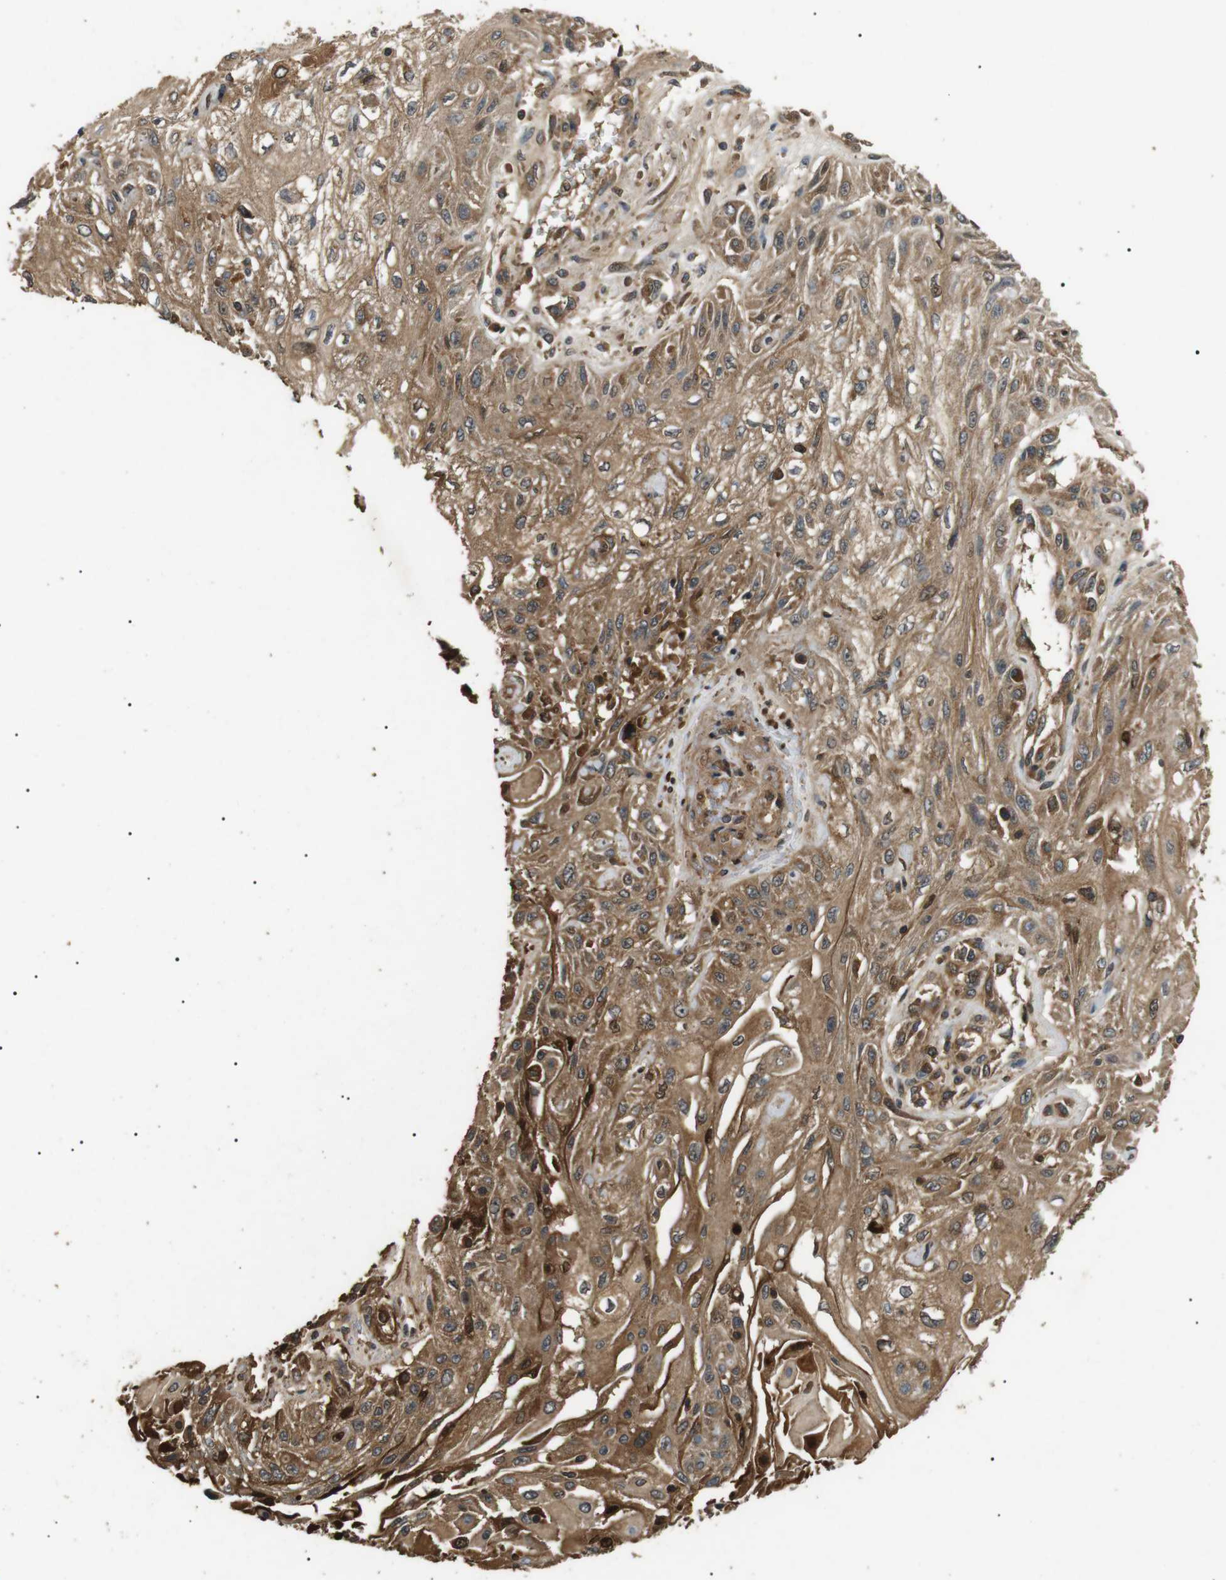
{"staining": {"intensity": "moderate", "quantity": ">75%", "location": "cytoplasmic/membranous"}, "tissue": "skin cancer", "cell_type": "Tumor cells", "image_type": "cancer", "snomed": [{"axis": "morphology", "description": "Squamous cell carcinoma, NOS"}, {"axis": "topography", "description": "Skin"}], "caption": "An image showing moderate cytoplasmic/membranous positivity in about >75% of tumor cells in skin cancer, as visualized by brown immunohistochemical staining.", "gene": "TBC1D15", "patient": {"sex": "male", "age": 75}}